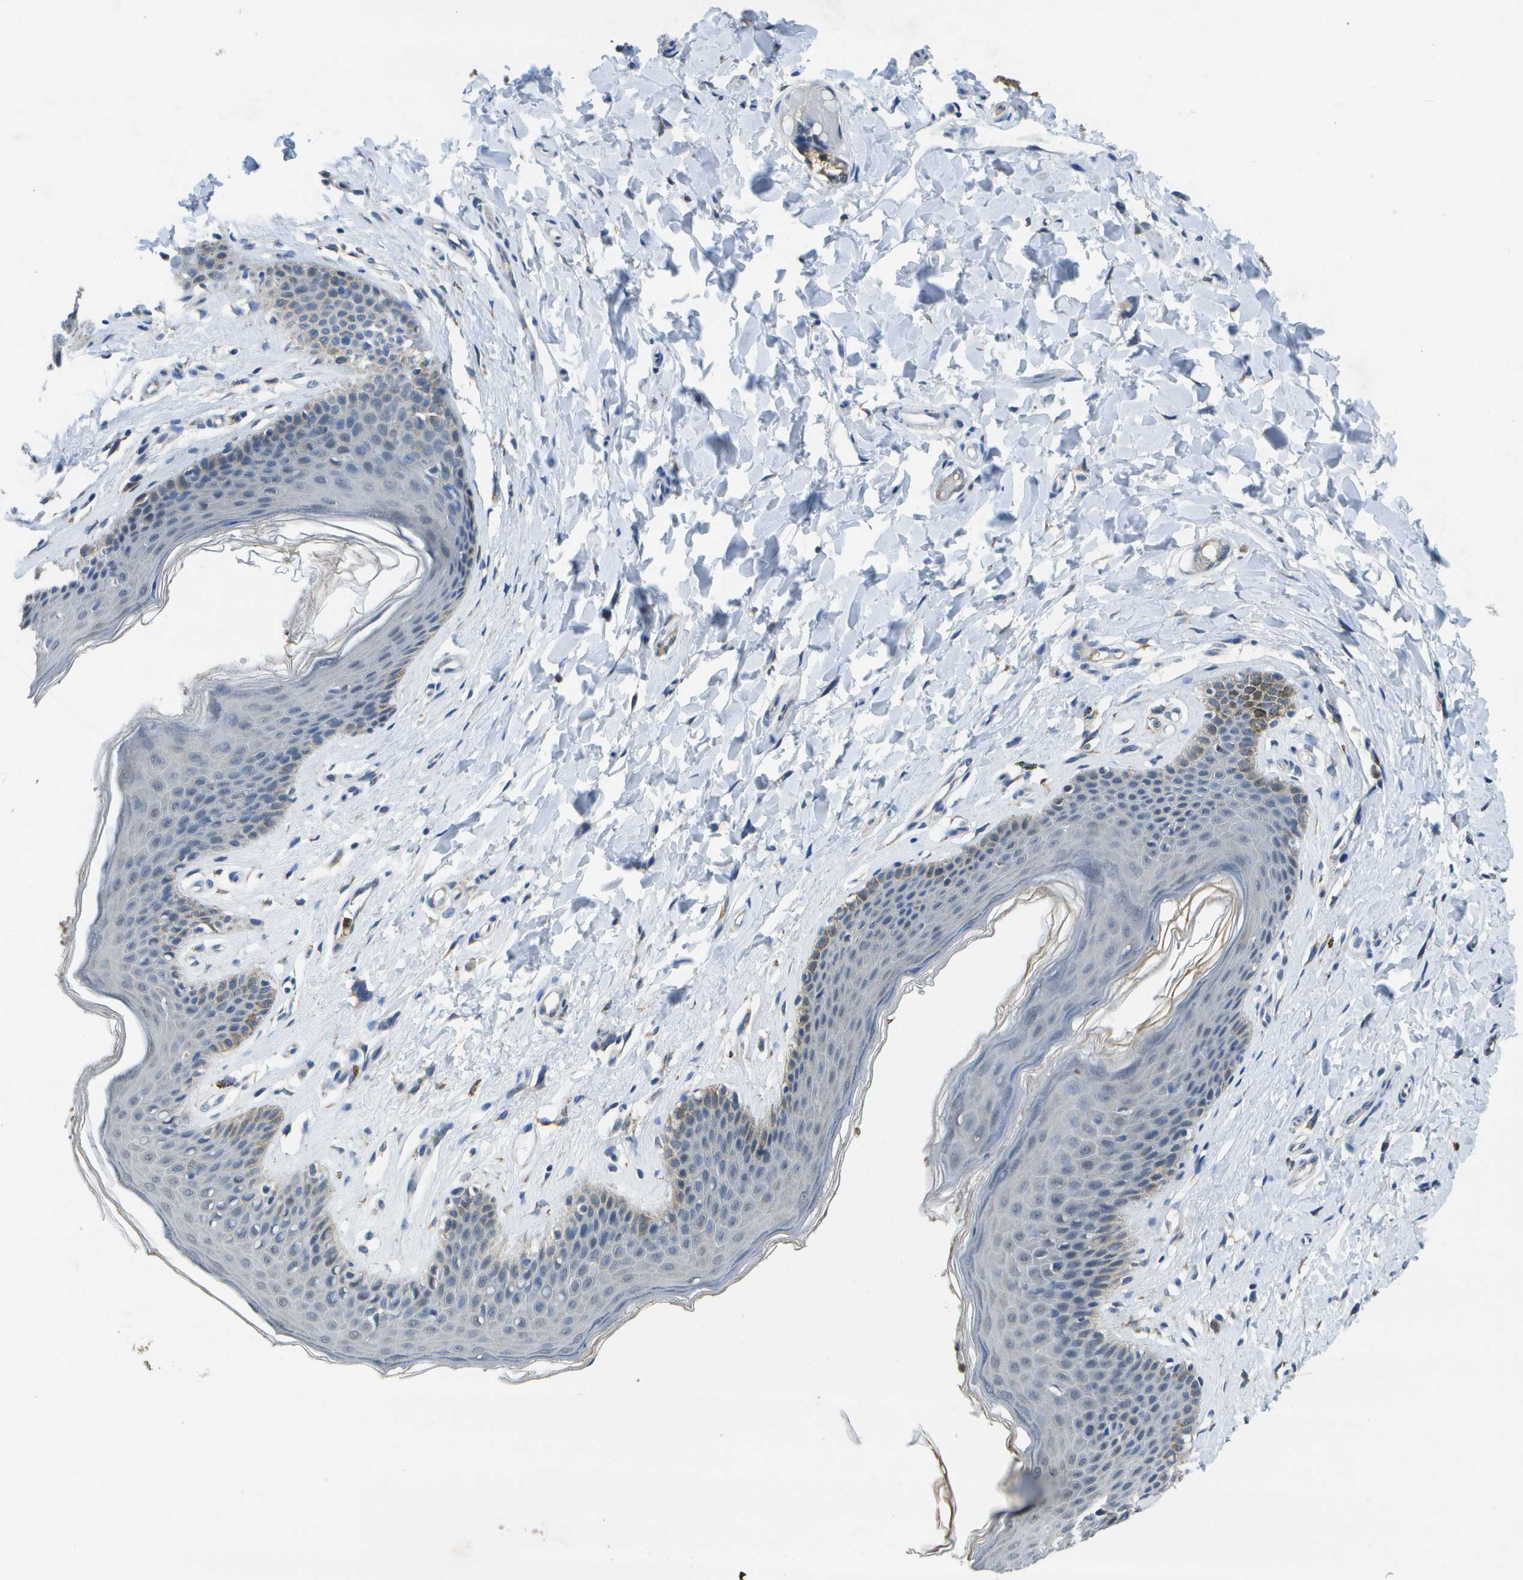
{"staining": {"intensity": "moderate", "quantity": "<25%", "location": "cytoplasmic/membranous,nuclear"}, "tissue": "skin", "cell_type": "Epidermal cells", "image_type": "normal", "snomed": [{"axis": "morphology", "description": "Normal tissue, NOS"}, {"axis": "topography", "description": "Vulva"}], "caption": "Epidermal cells reveal moderate cytoplasmic/membranous,nuclear staining in about <25% of cells in benign skin. The protein is stained brown, and the nuclei are stained in blue (DAB IHC with brightfield microscopy, high magnification).", "gene": "DSE", "patient": {"sex": "female", "age": 66}}